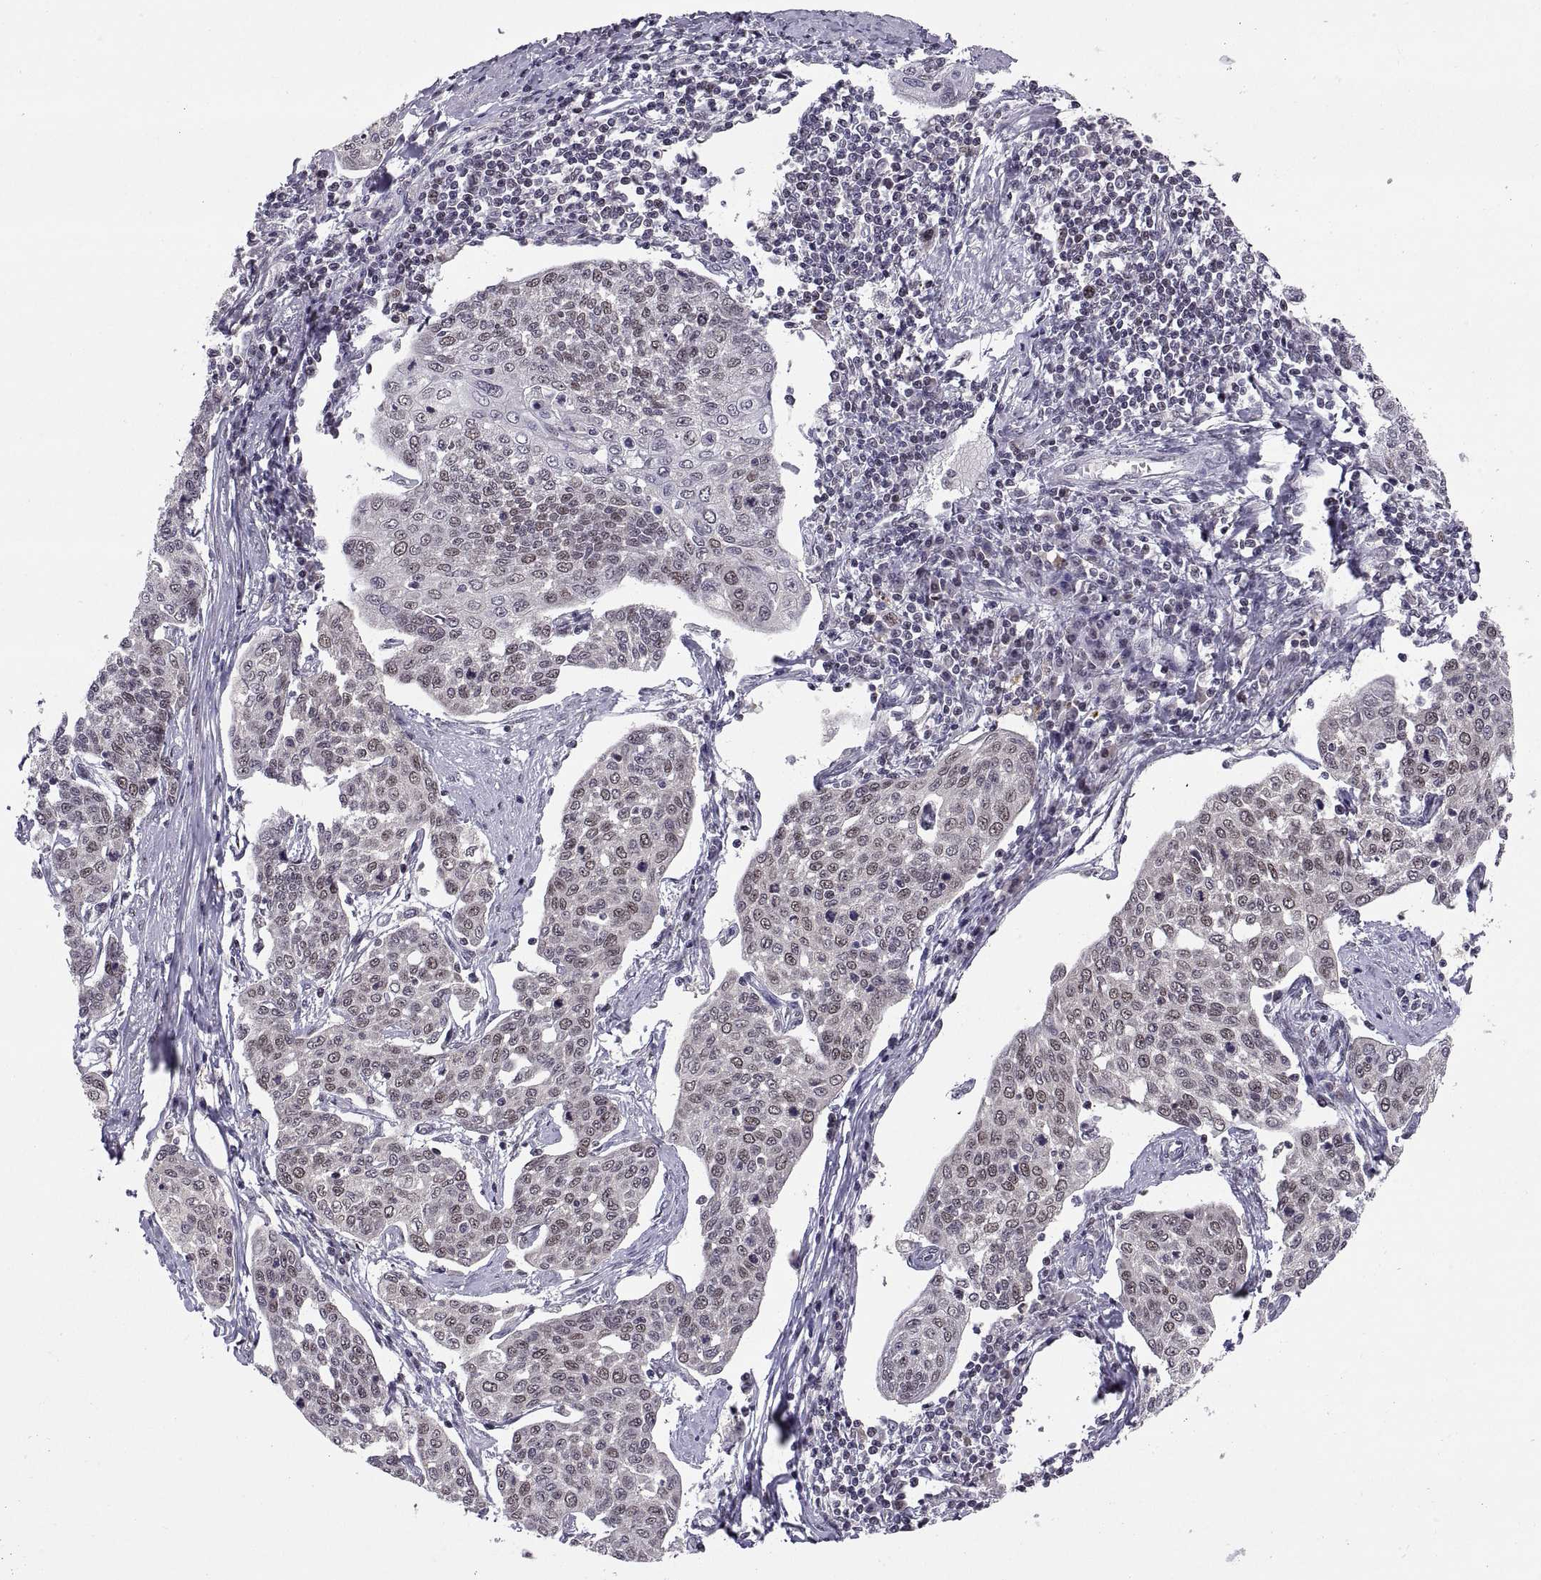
{"staining": {"intensity": "negative", "quantity": "none", "location": "none"}, "tissue": "cervical cancer", "cell_type": "Tumor cells", "image_type": "cancer", "snomed": [{"axis": "morphology", "description": "Squamous cell carcinoma, NOS"}, {"axis": "topography", "description": "Cervix"}], "caption": "An IHC photomicrograph of cervical squamous cell carcinoma is shown. There is no staining in tumor cells of cervical squamous cell carcinoma.", "gene": "CHFR", "patient": {"sex": "female", "age": 34}}